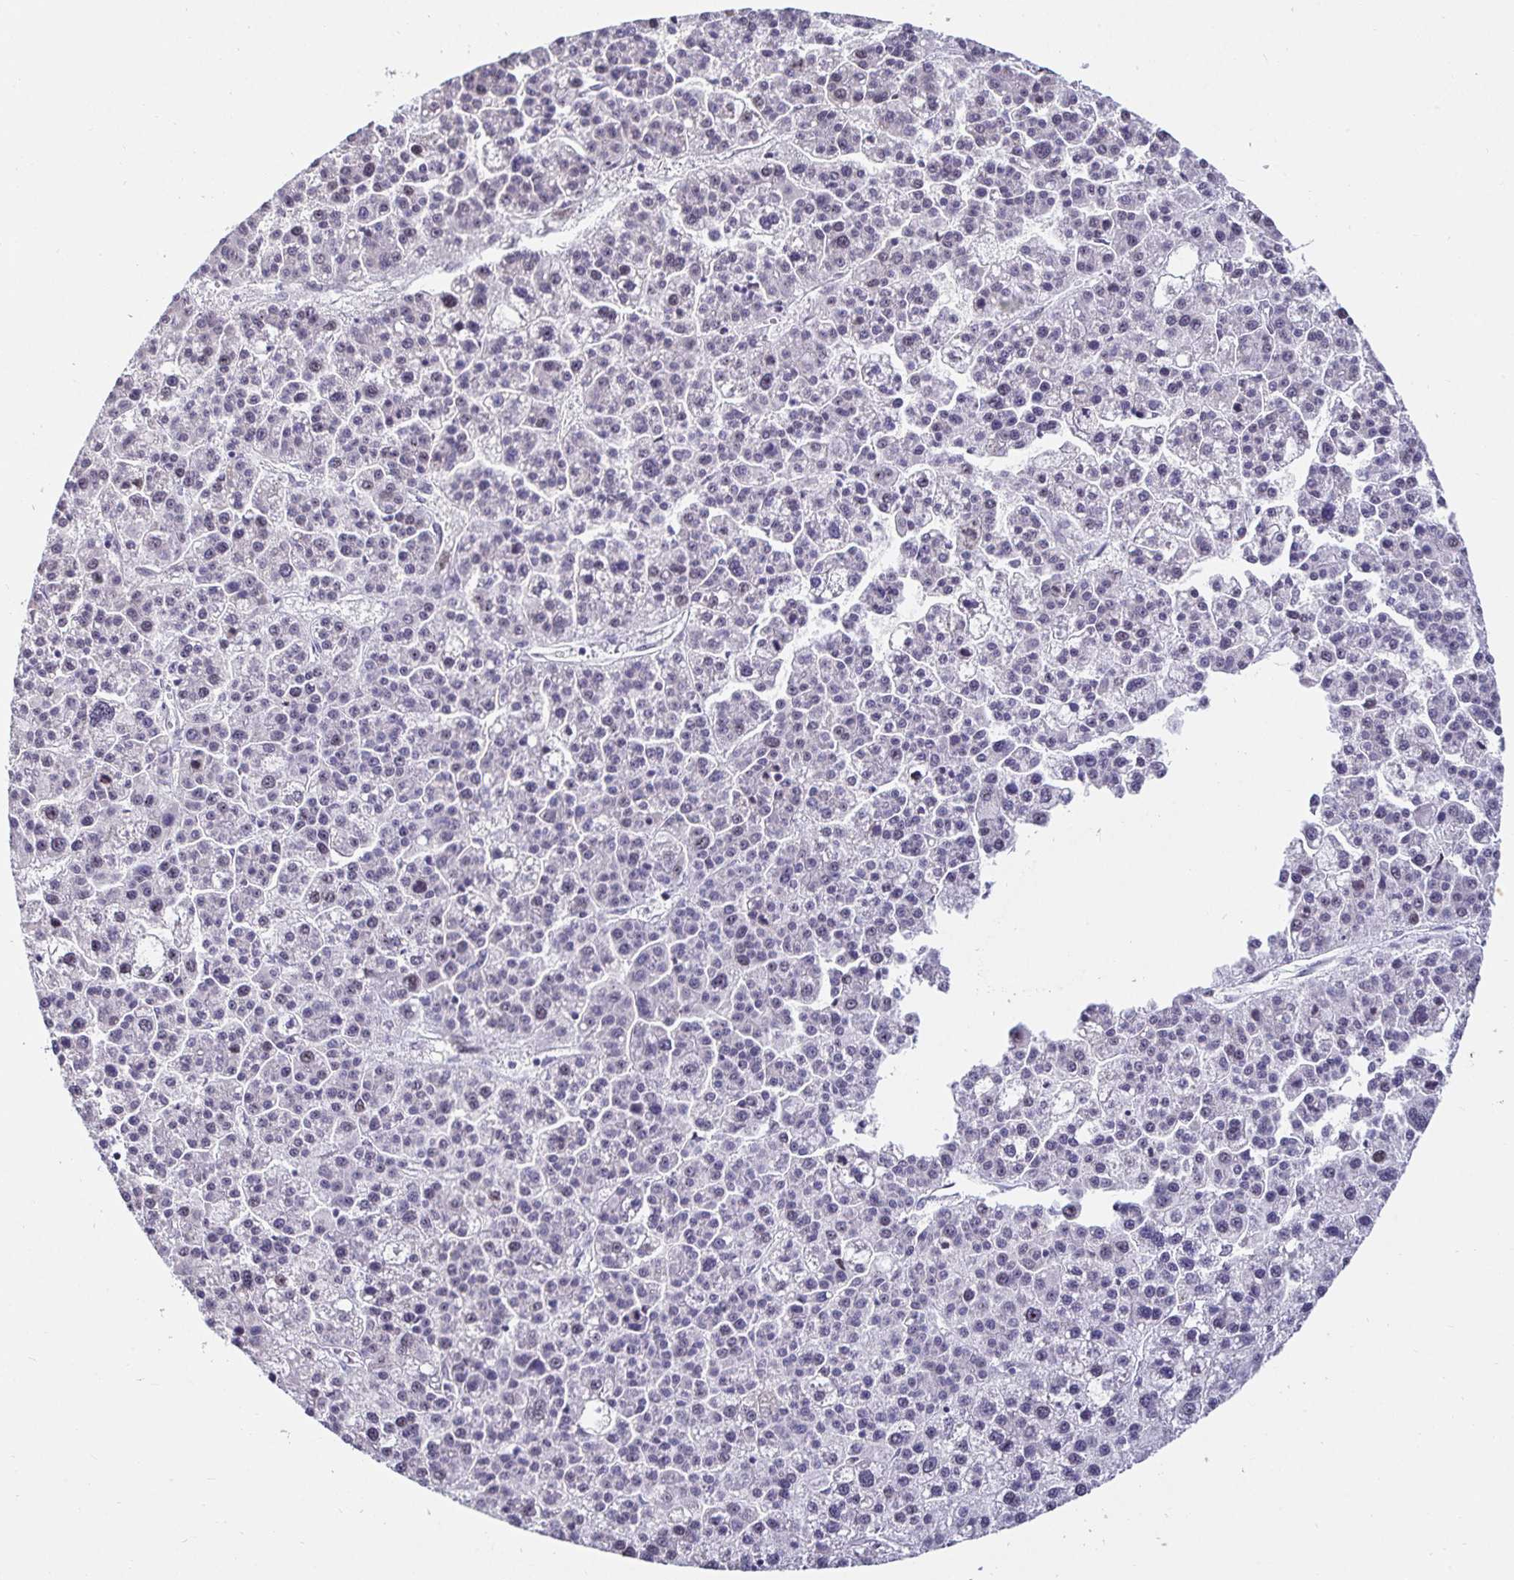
{"staining": {"intensity": "negative", "quantity": "none", "location": "none"}, "tissue": "liver cancer", "cell_type": "Tumor cells", "image_type": "cancer", "snomed": [{"axis": "morphology", "description": "Carcinoma, Hepatocellular, NOS"}, {"axis": "topography", "description": "Liver"}], "caption": "A histopathology image of human liver cancer is negative for staining in tumor cells.", "gene": "ANLN", "patient": {"sex": "female", "age": 58}}